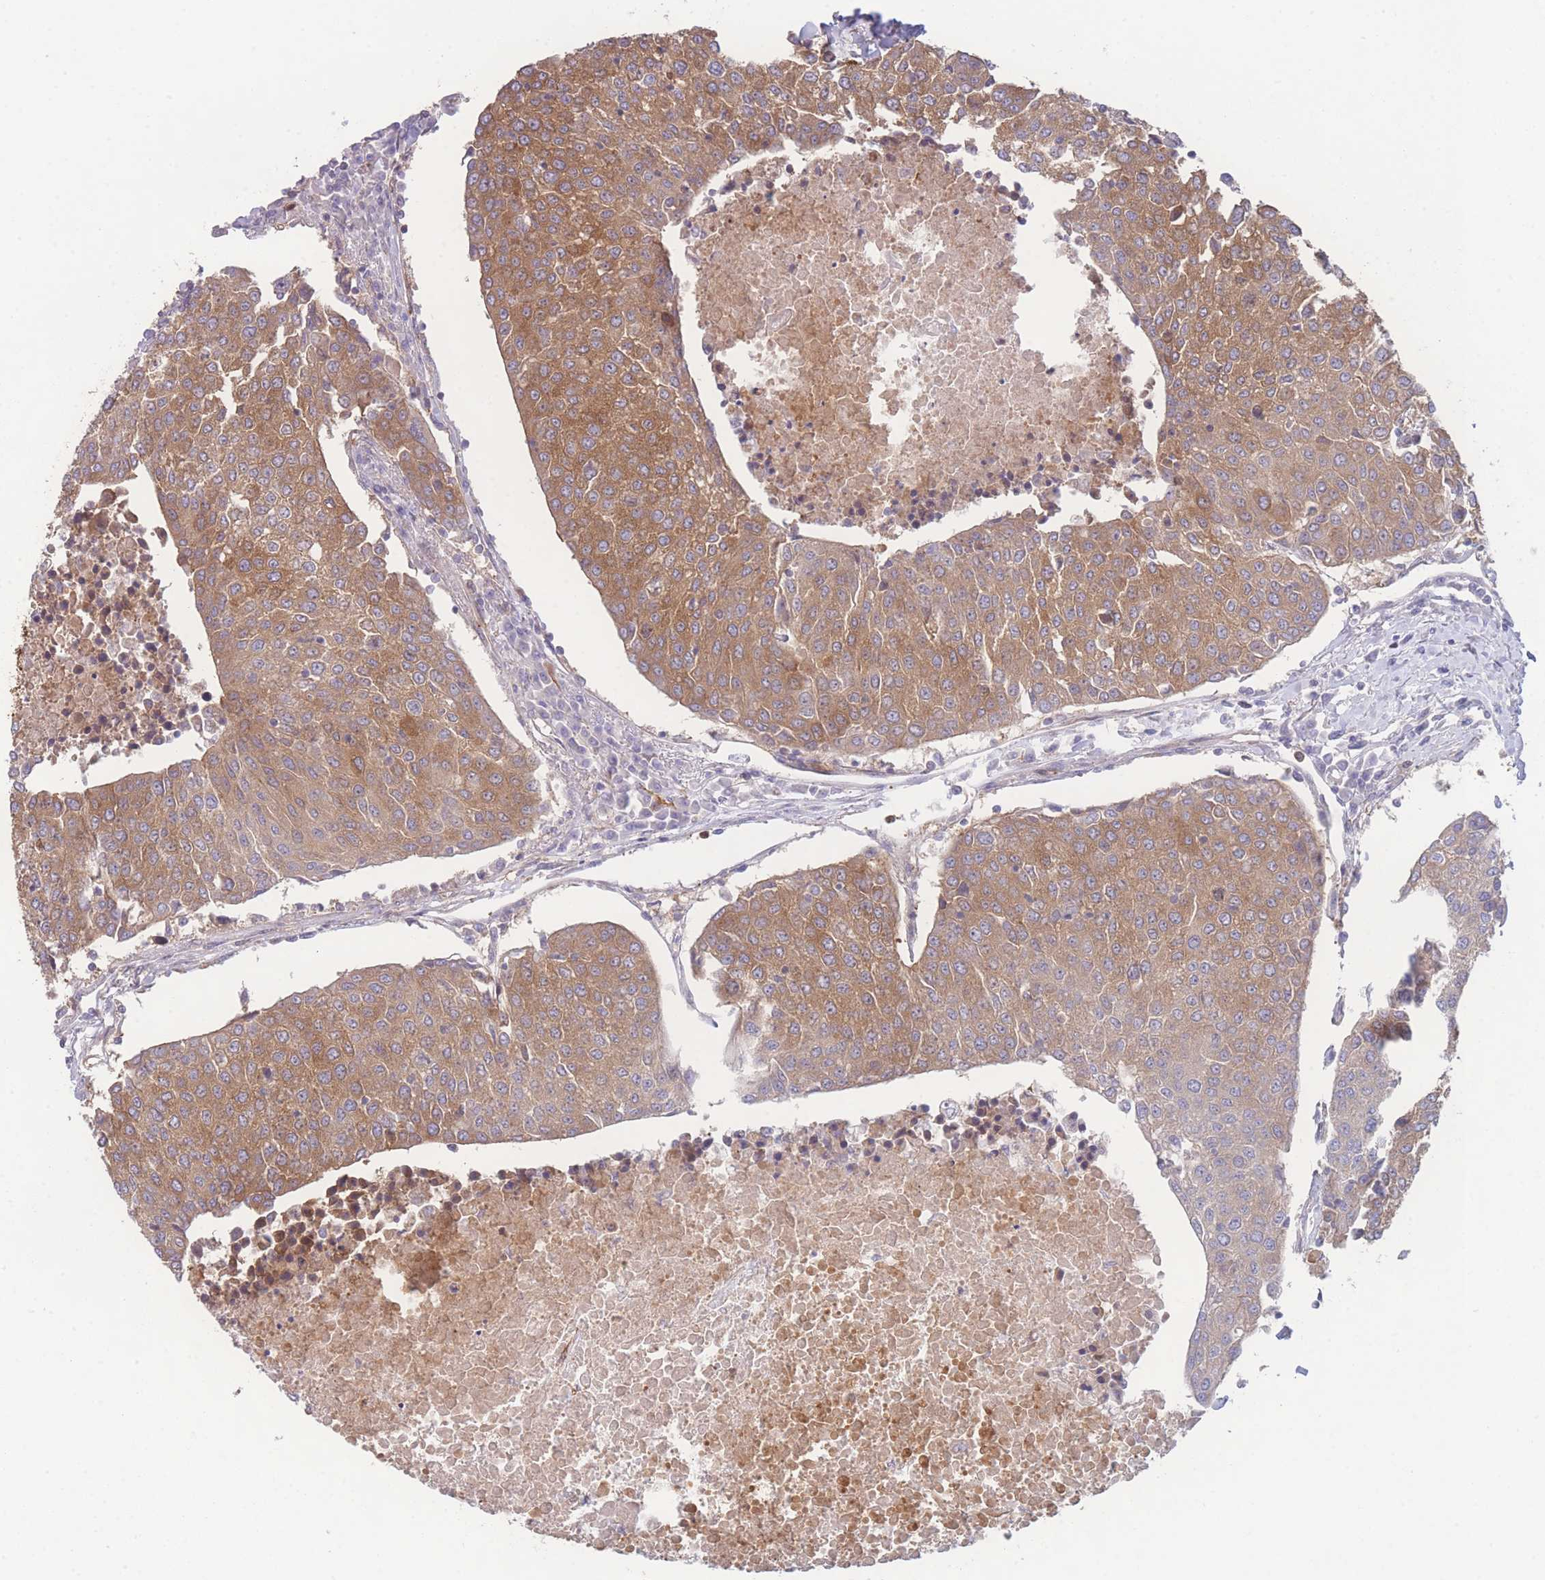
{"staining": {"intensity": "moderate", "quantity": ">75%", "location": "cytoplasmic/membranous"}, "tissue": "urothelial cancer", "cell_type": "Tumor cells", "image_type": "cancer", "snomed": [{"axis": "morphology", "description": "Urothelial carcinoma, High grade"}, {"axis": "topography", "description": "Urinary bladder"}], "caption": "Immunohistochemical staining of high-grade urothelial carcinoma shows moderate cytoplasmic/membranous protein staining in approximately >75% of tumor cells.", "gene": "STEAP3", "patient": {"sex": "female", "age": 85}}